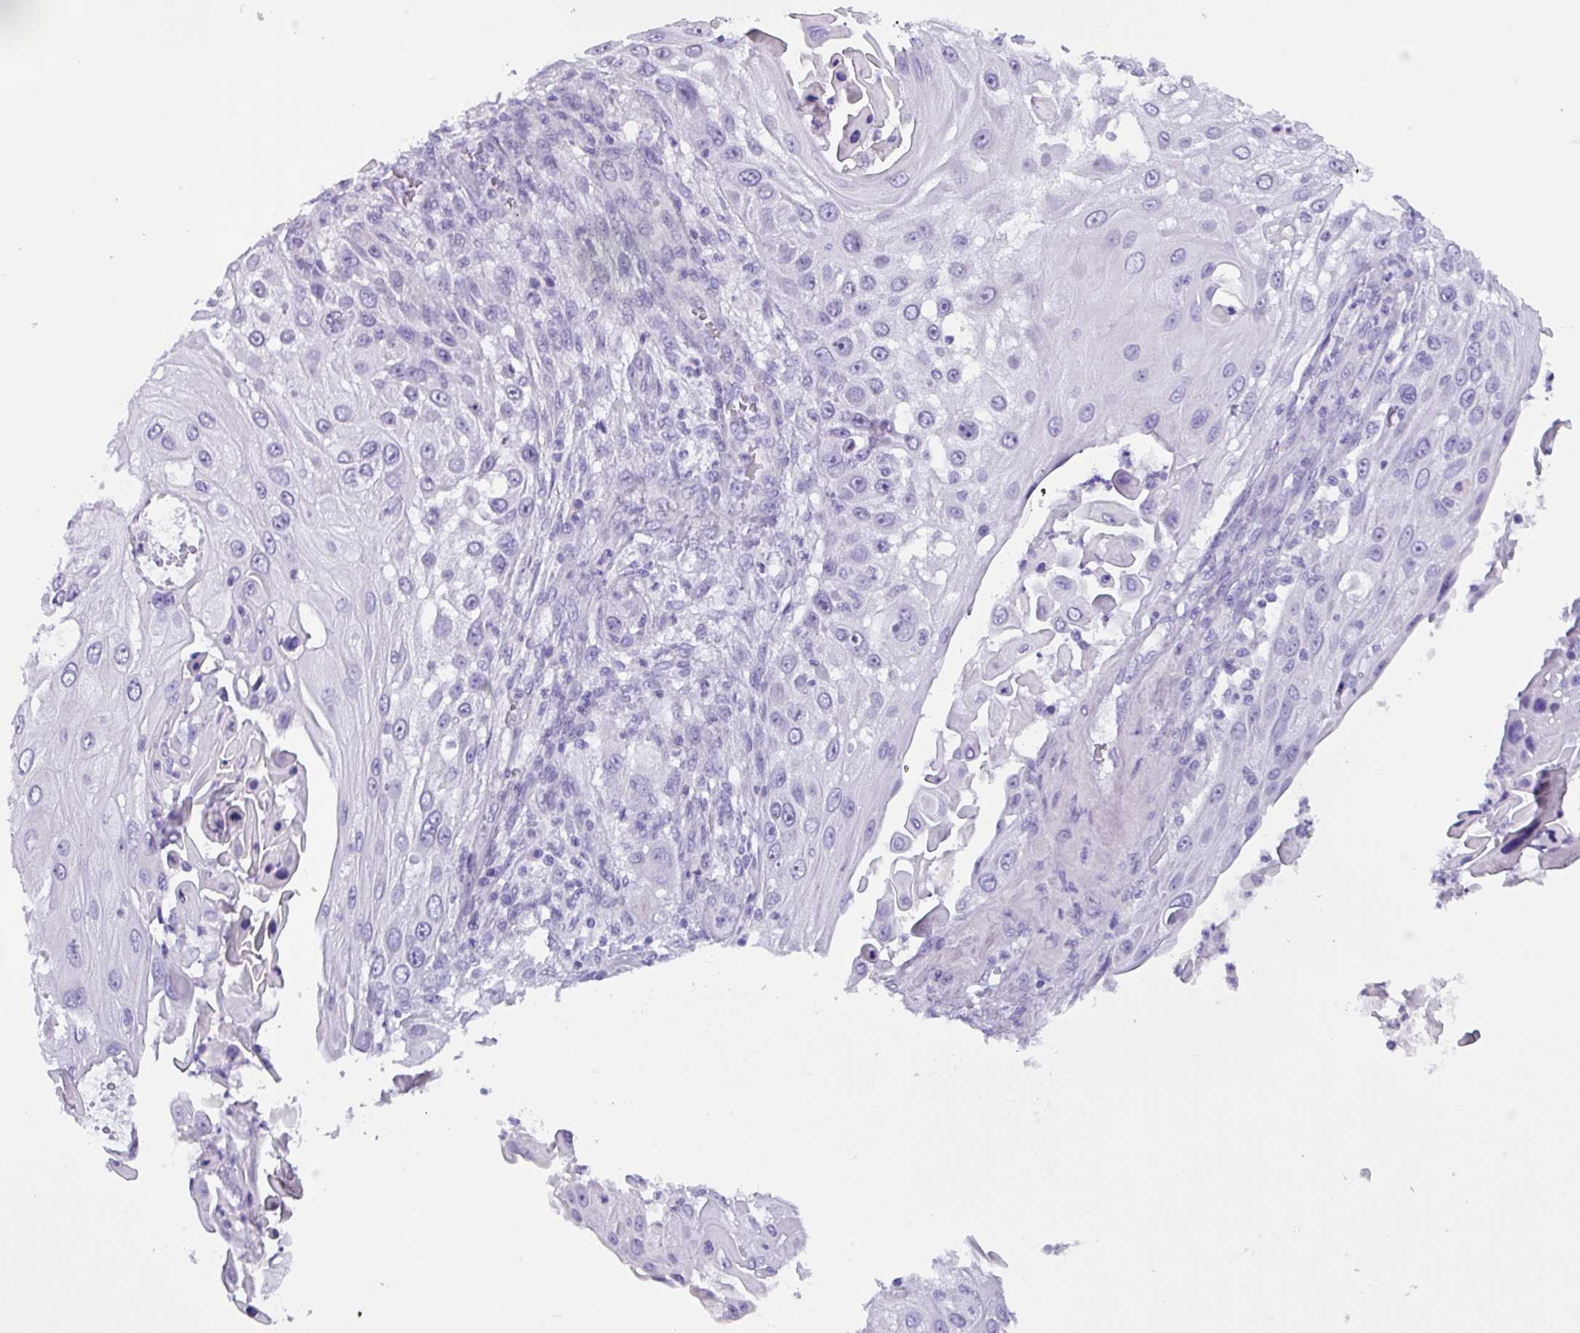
{"staining": {"intensity": "negative", "quantity": "none", "location": "none"}, "tissue": "skin cancer", "cell_type": "Tumor cells", "image_type": "cancer", "snomed": [{"axis": "morphology", "description": "Squamous cell carcinoma, NOS"}, {"axis": "topography", "description": "Skin"}], "caption": "Immunohistochemistry (IHC) of skin cancer demonstrates no expression in tumor cells.", "gene": "MRM2", "patient": {"sex": "female", "age": 44}}